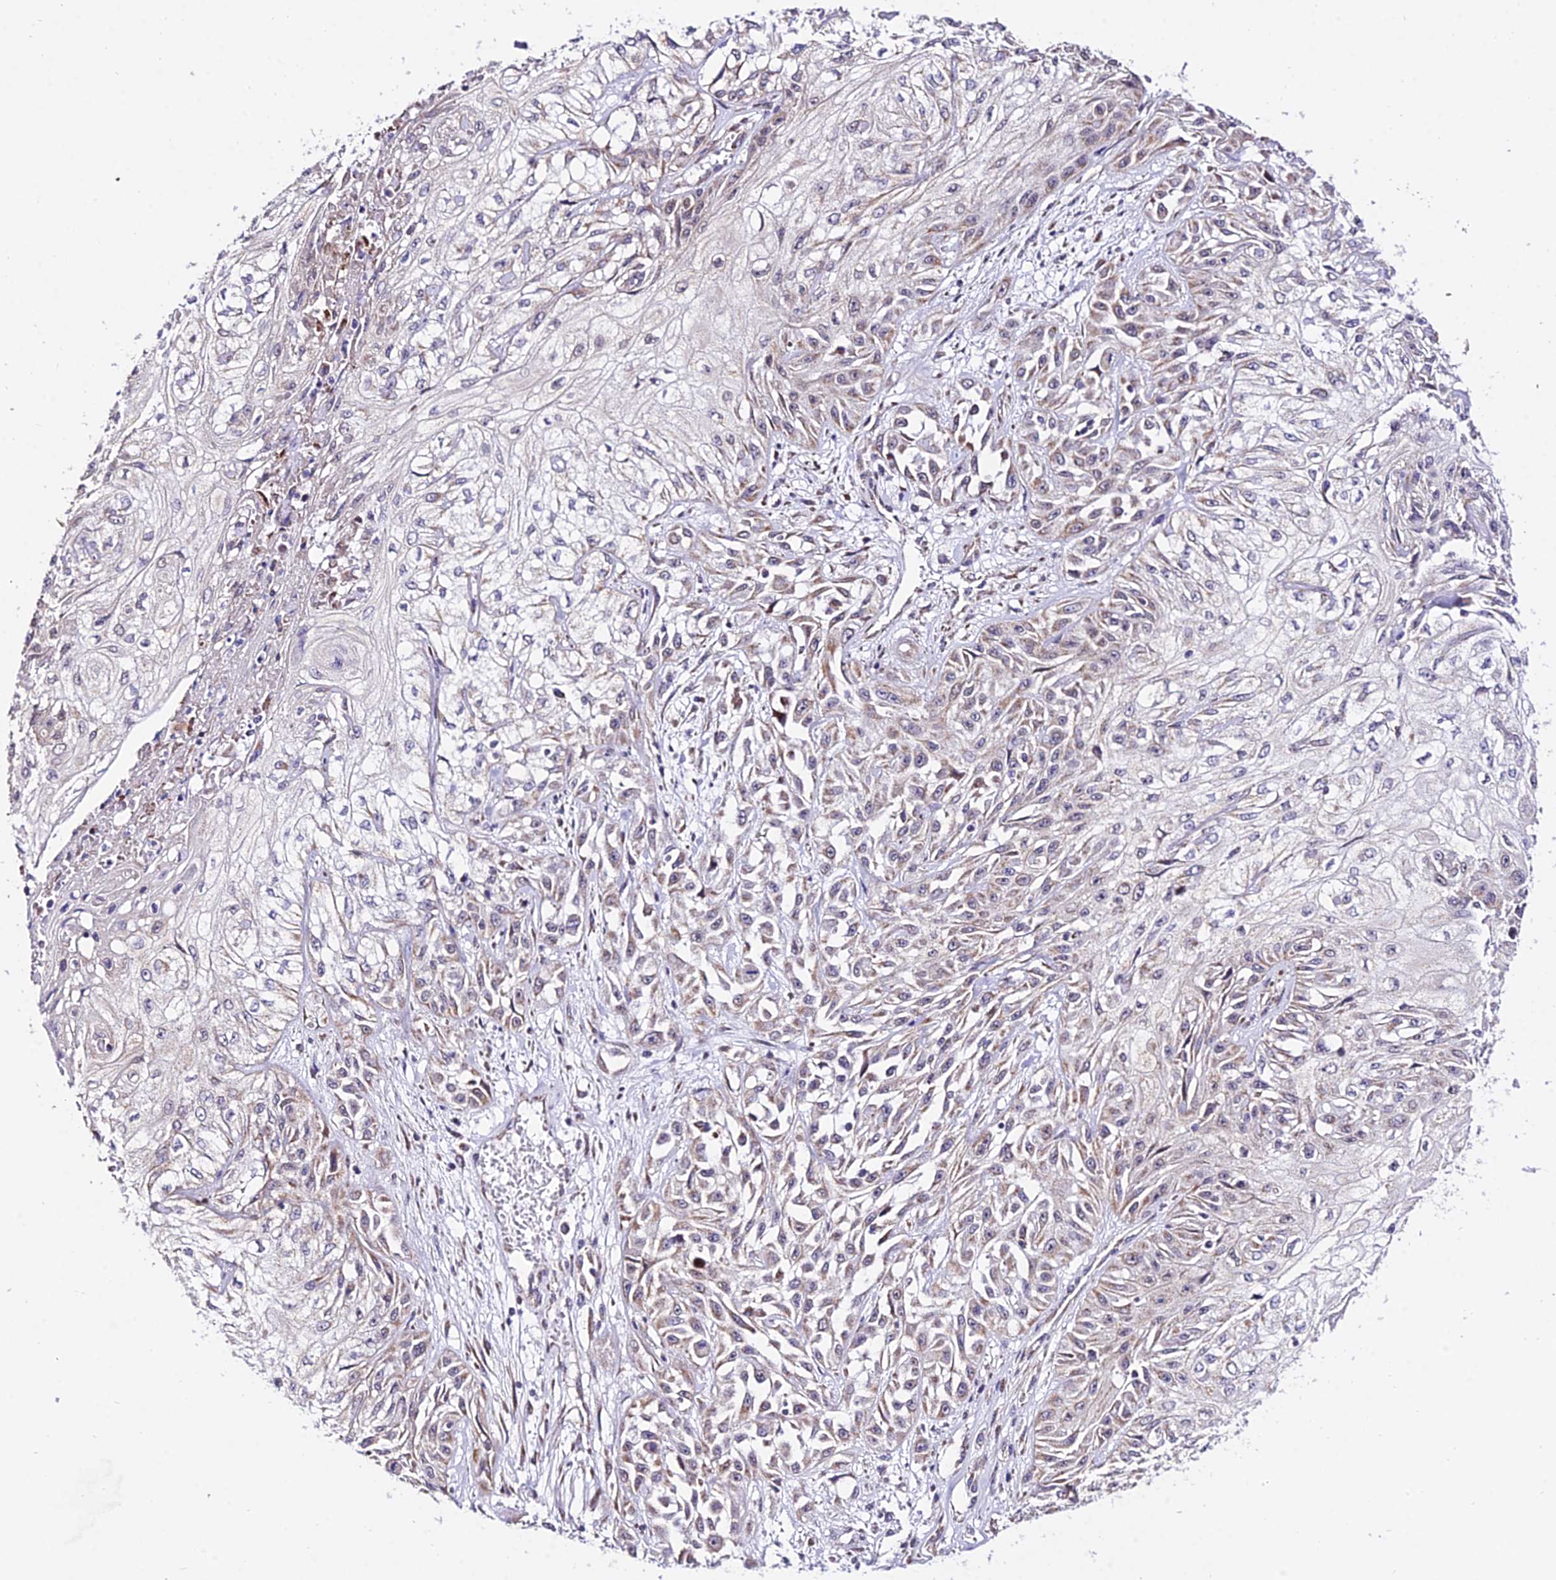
{"staining": {"intensity": "weak", "quantity": "<25%", "location": "cytoplasmic/membranous"}, "tissue": "skin cancer", "cell_type": "Tumor cells", "image_type": "cancer", "snomed": [{"axis": "morphology", "description": "Squamous cell carcinoma, NOS"}, {"axis": "morphology", "description": "Squamous cell carcinoma, metastatic, NOS"}, {"axis": "topography", "description": "Skin"}, {"axis": "topography", "description": "Lymph node"}], "caption": "The photomicrograph exhibits no staining of tumor cells in skin cancer. (DAB (3,3'-diaminobenzidine) immunohistochemistry with hematoxylin counter stain).", "gene": "ATP5PB", "patient": {"sex": "male", "age": 75}}